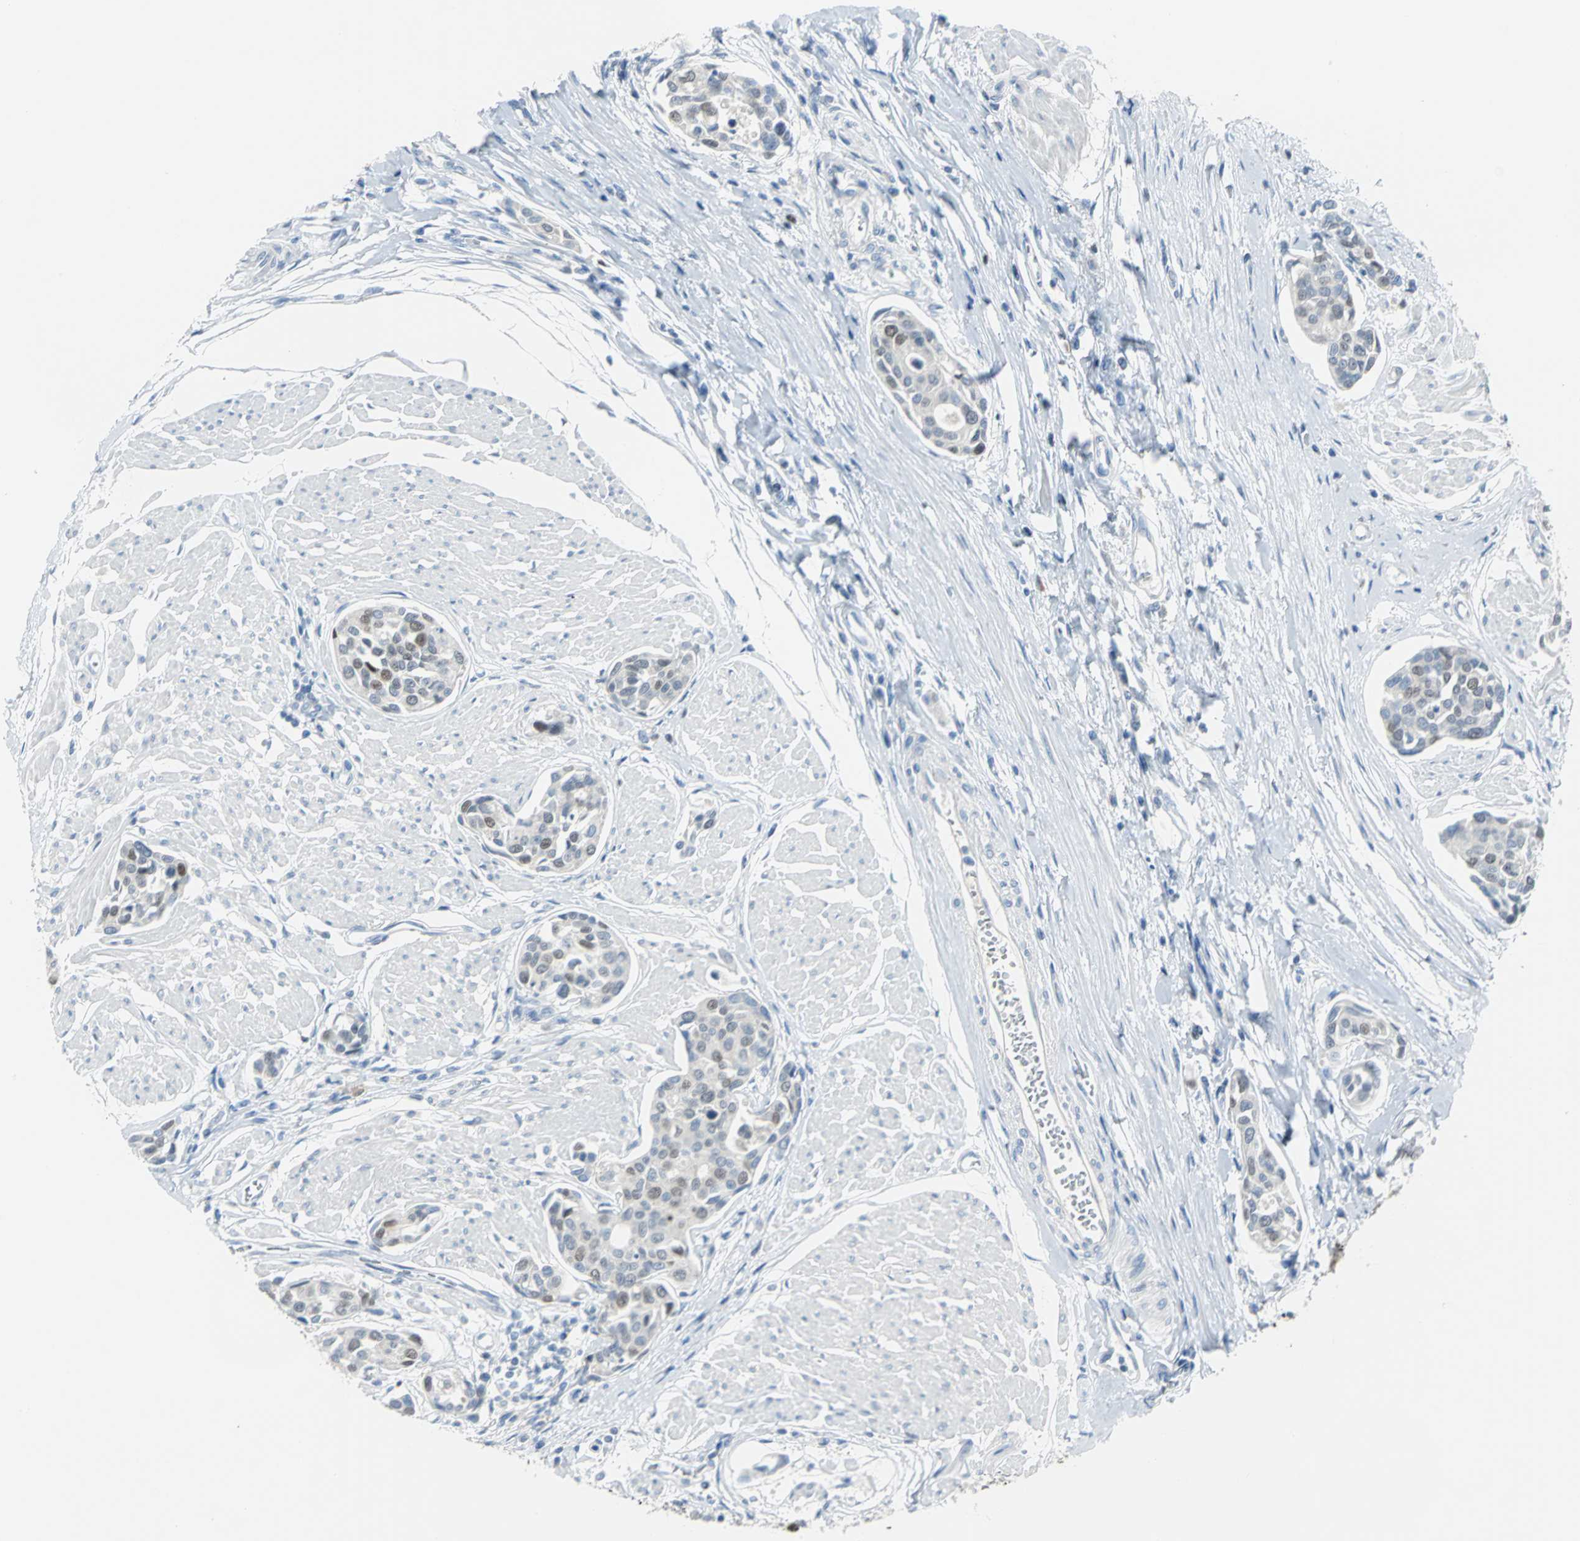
{"staining": {"intensity": "moderate", "quantity": "<25%", "location": "nuclear"}, "tissue": "urothelial cancer", "cell_type": "Tumor cells", "image_type": "cancer", "snomed": [{"axis": "morphology", "description": "Urothelial carcinoma, High grade"}, {"axis": "topography", "description": "Urinary bladder"}], "caption": "There is low levels of moderate nuclear positivity in tumor cells of urothelial cancer, as demonstrated by immunohistochemical staining (brown color).", "gene": "MCM4", "patient": {"sex": "male", "age": 78}}